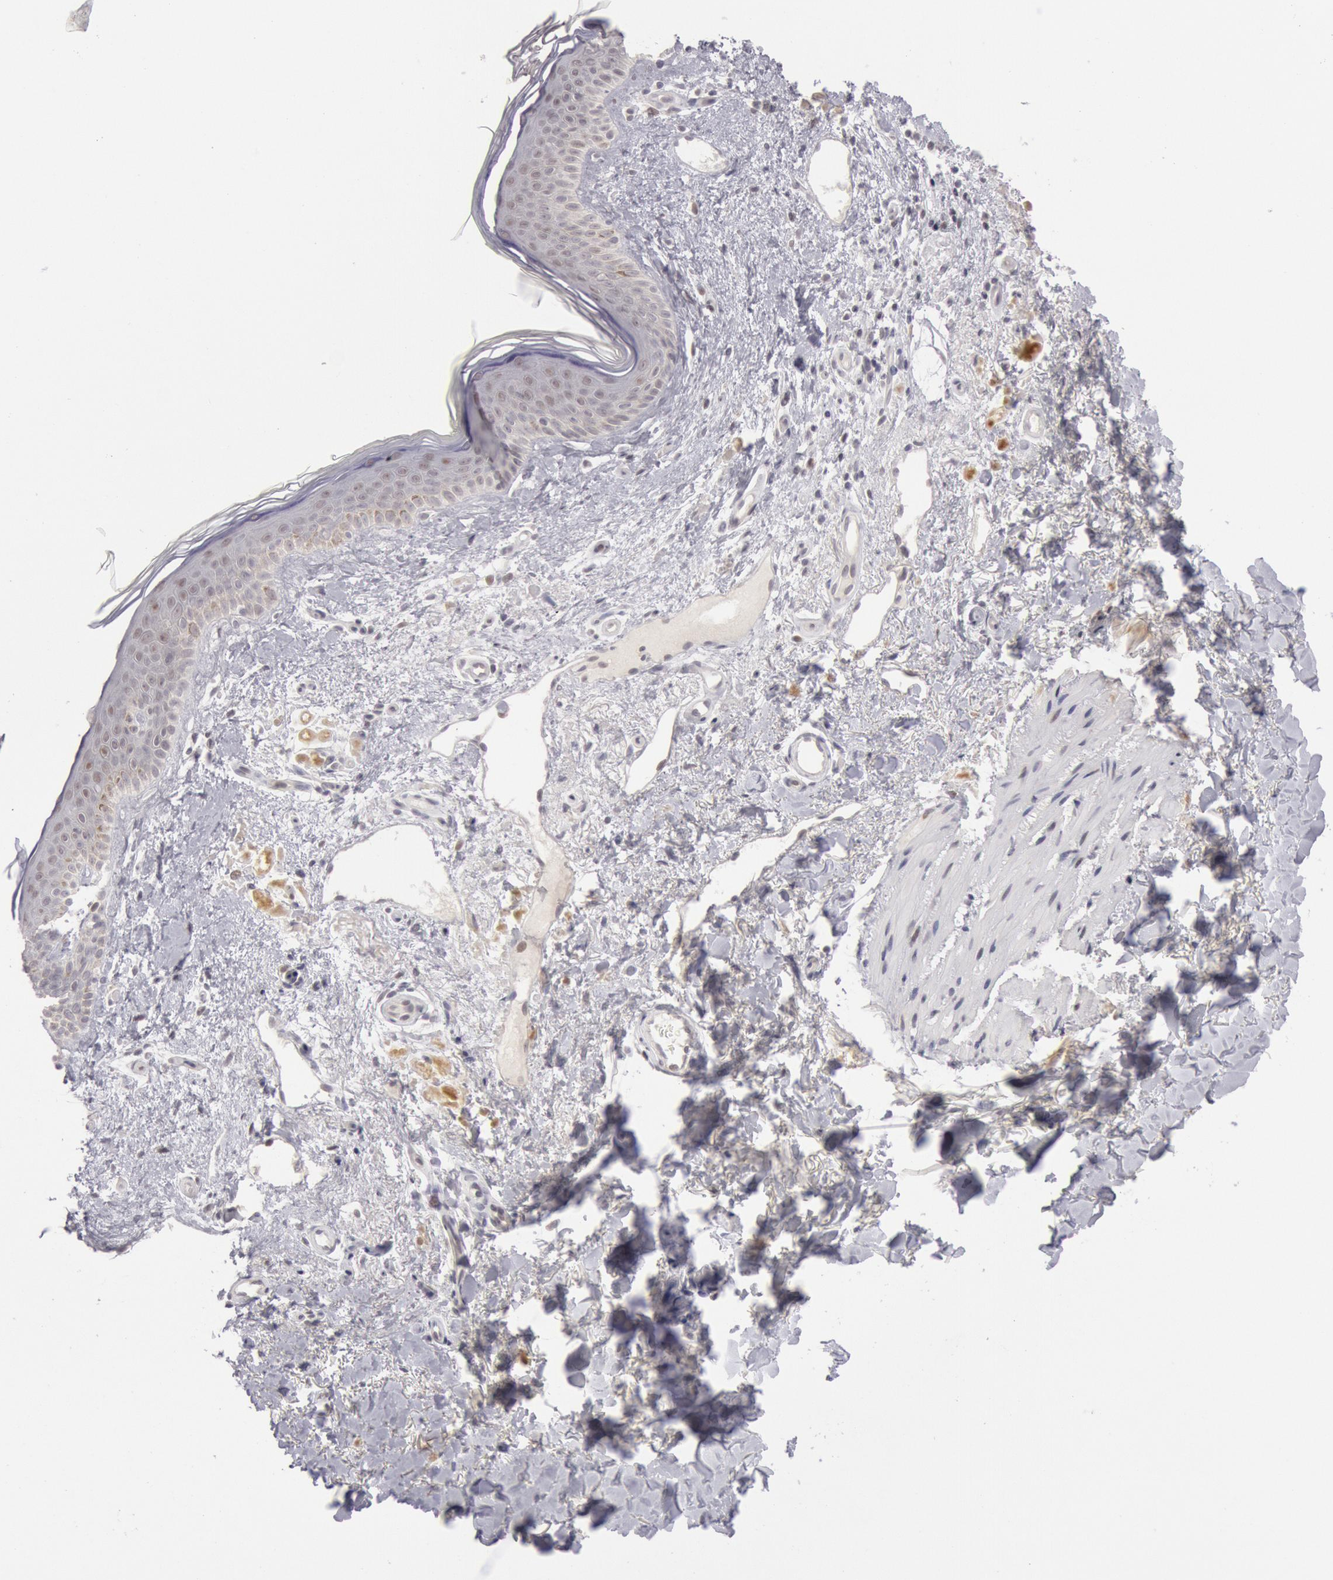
{"staining": {"intensity": "weak", "quantity": "<25%", "location": "cytoplasmic/membranous,nuclear"}, "tissue": "skin cancer", "cell_type": "Tumor cells", "image_type": "cancer", "snomed": [{"axis": "morphology", "description": "Basal cell carcinoma"}, {"axis": "topography", "description": "Skin"}], "caption": "Immunohistochemistry photomicrograph of neoplastic tissue: basal cell carcinoma (skin) stained with DAB exhibits no significant protein staining in tumor cells.", "gene": "JOSD1", "patient": {"sex": "female", "age": 78}}